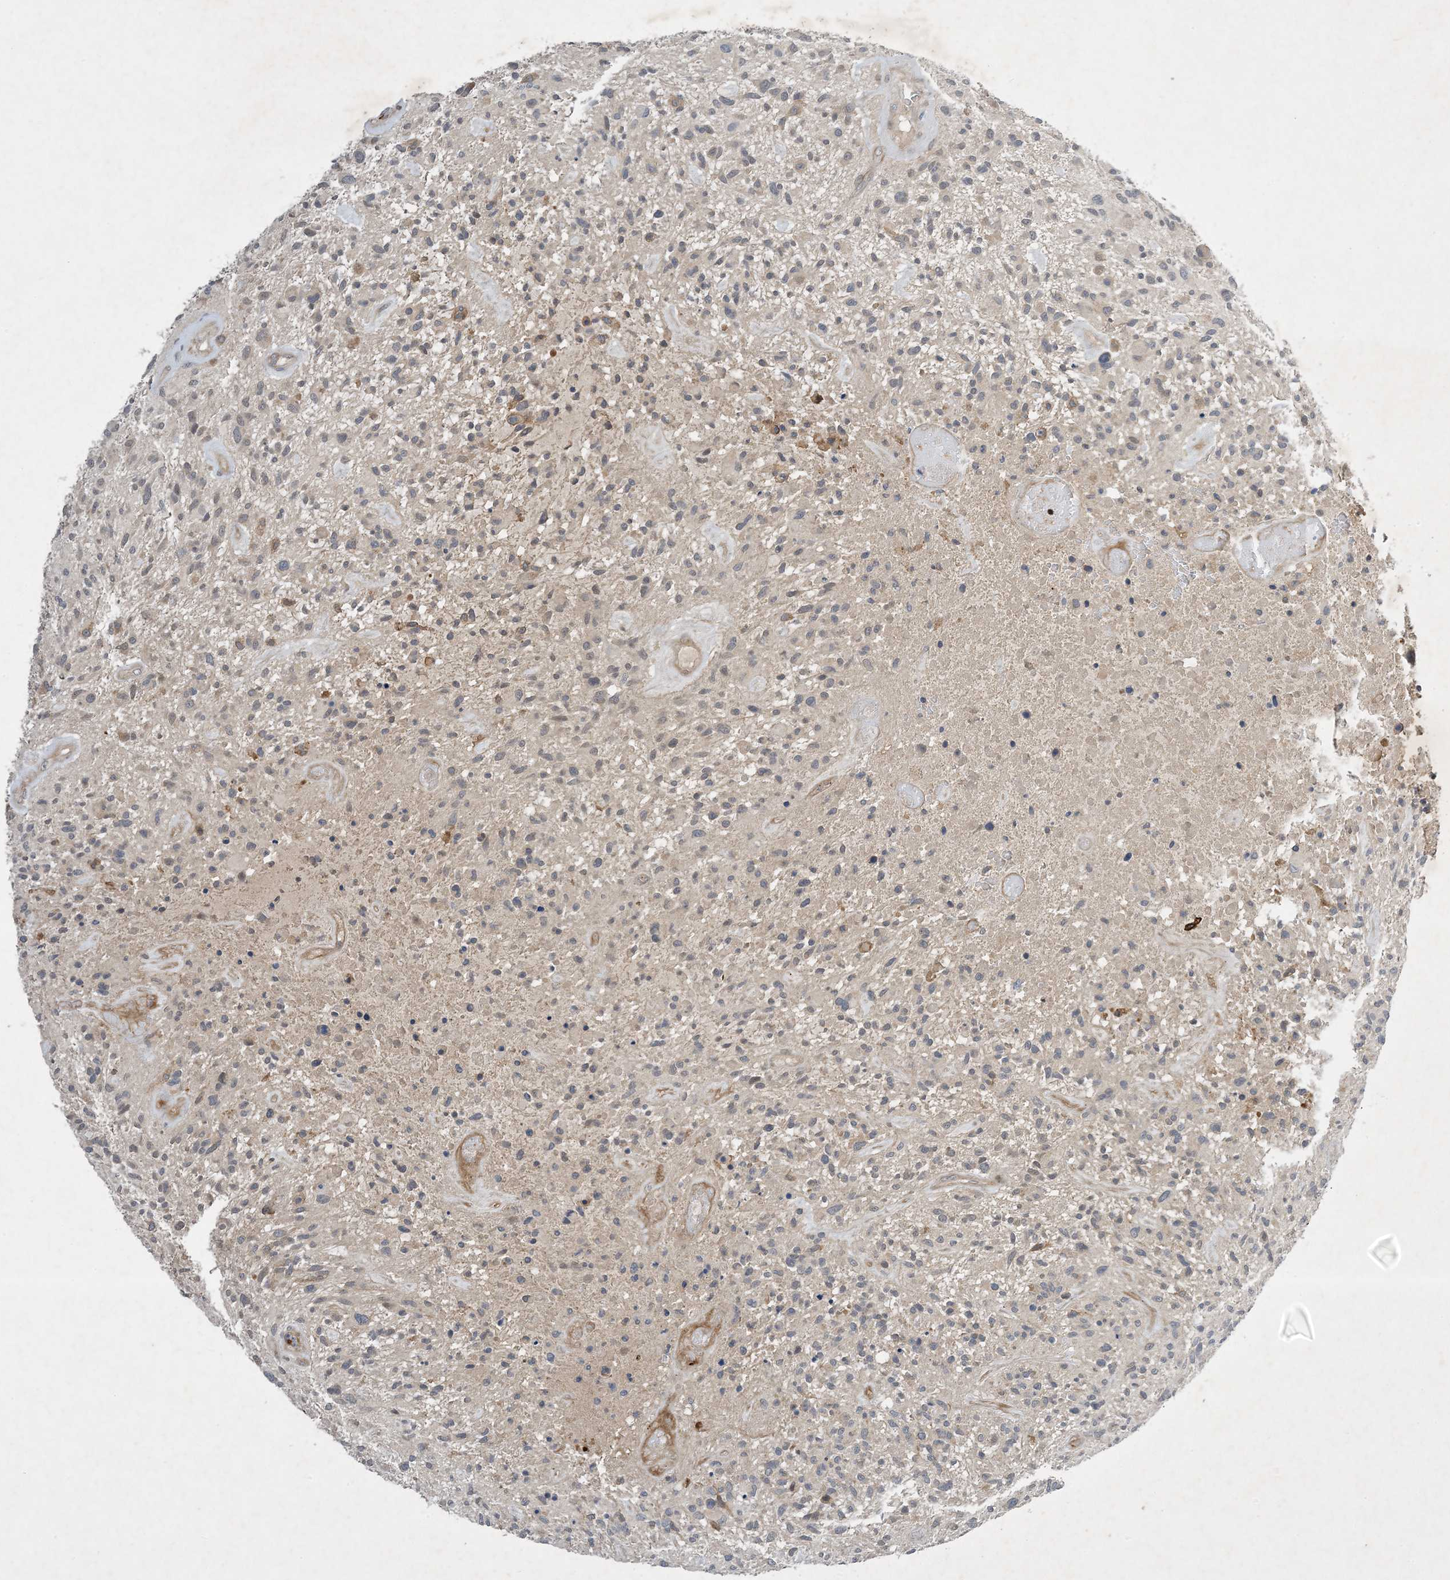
{"staining": {"intensity": "negative", "quantity": "none", "location": "none"}, "tissue": "glioma", "cell_type": "Tumor cells", "image_type": "cancer", "snomed": [{"axis": "morphology", "description": "Glioma, malignant, High grade"}, {"axis": "topography", "description": "Brain"}], "caption": "This is an IHC image of human malignant glioma (high-grade). There is no positivity in tumor cells.", "gene": "AK9", "patient": {"sex": "male", "age": 47}}